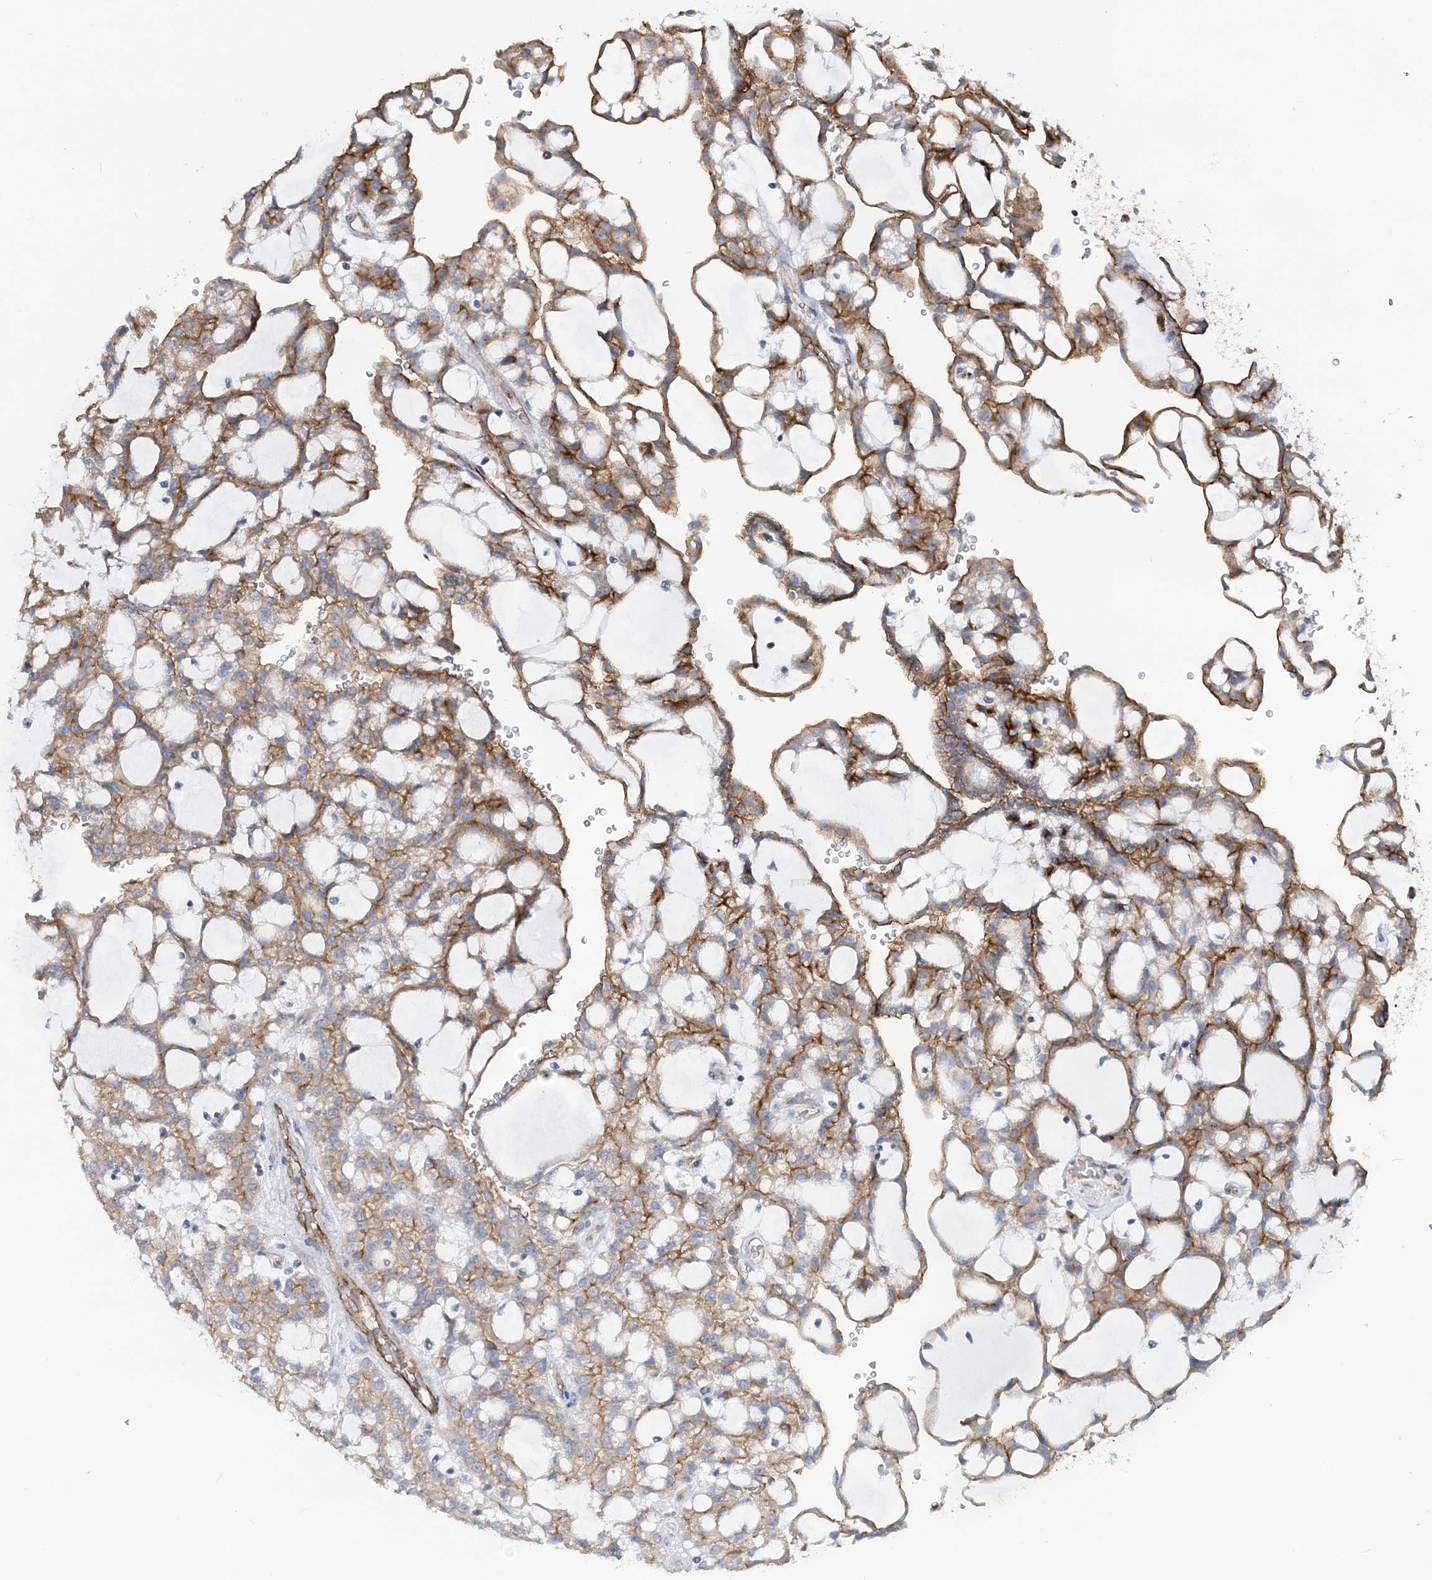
{"staining": {"intensity": "moderate", "quantity": "25%-75%", "location": "cytoplasmic/membranous"}, "tissue": "renal cancer", "cell_type": "Tumor cells", "image_type": "cancer", "snomed": [{"axis": "morphology", "description": "Adenocarcinoma, NOS"}, {"axis": "topography", "description": "Kidney"}], "caption": "Protein expression by immunohistochemistry exhibits moderate cytoplasmic/membranous expression in about 25%-75% of tumor cells in adenocarcinoma (renal).", "gene": "RAB11FIP5", "patient": {"sex": "male", "age": 63}}